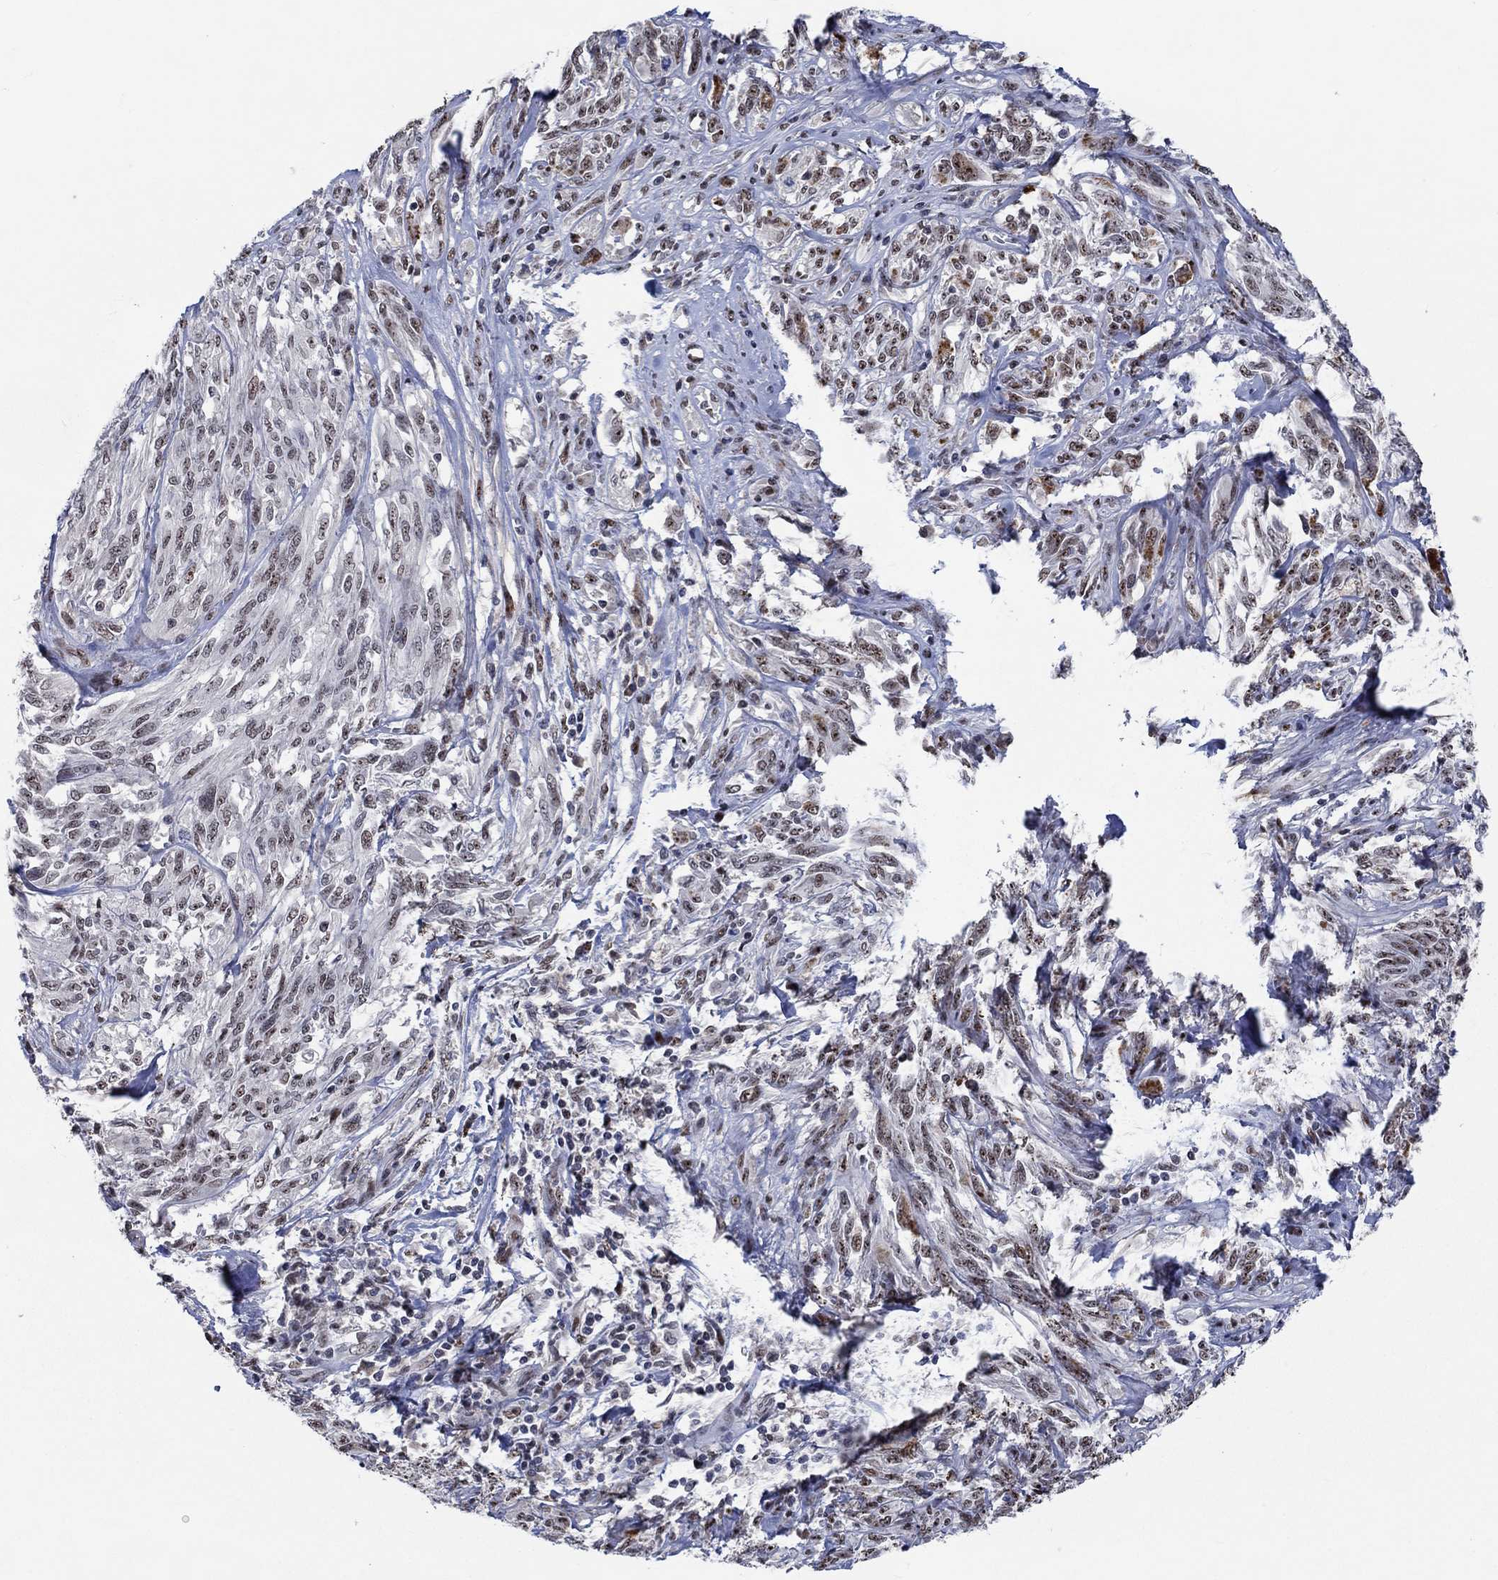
{"staining": {"intensity": "weak", "quantity": "<25%", "location": "nuclear"}, "tissue": "melanoma", "cell_type": "Tumor cells", "image_type": "cancer", "snomed": [{"axis": "morphology", "description": "Malignant melanoma, NOS"}, {"axis": "topography", "description": "Skin"}], "caption": "Immunohistochemistry of malignant melanoma shows no positivity in tumor cells.", "gene": "HTN1", "patient": {"sex": "female", "age": 91}}